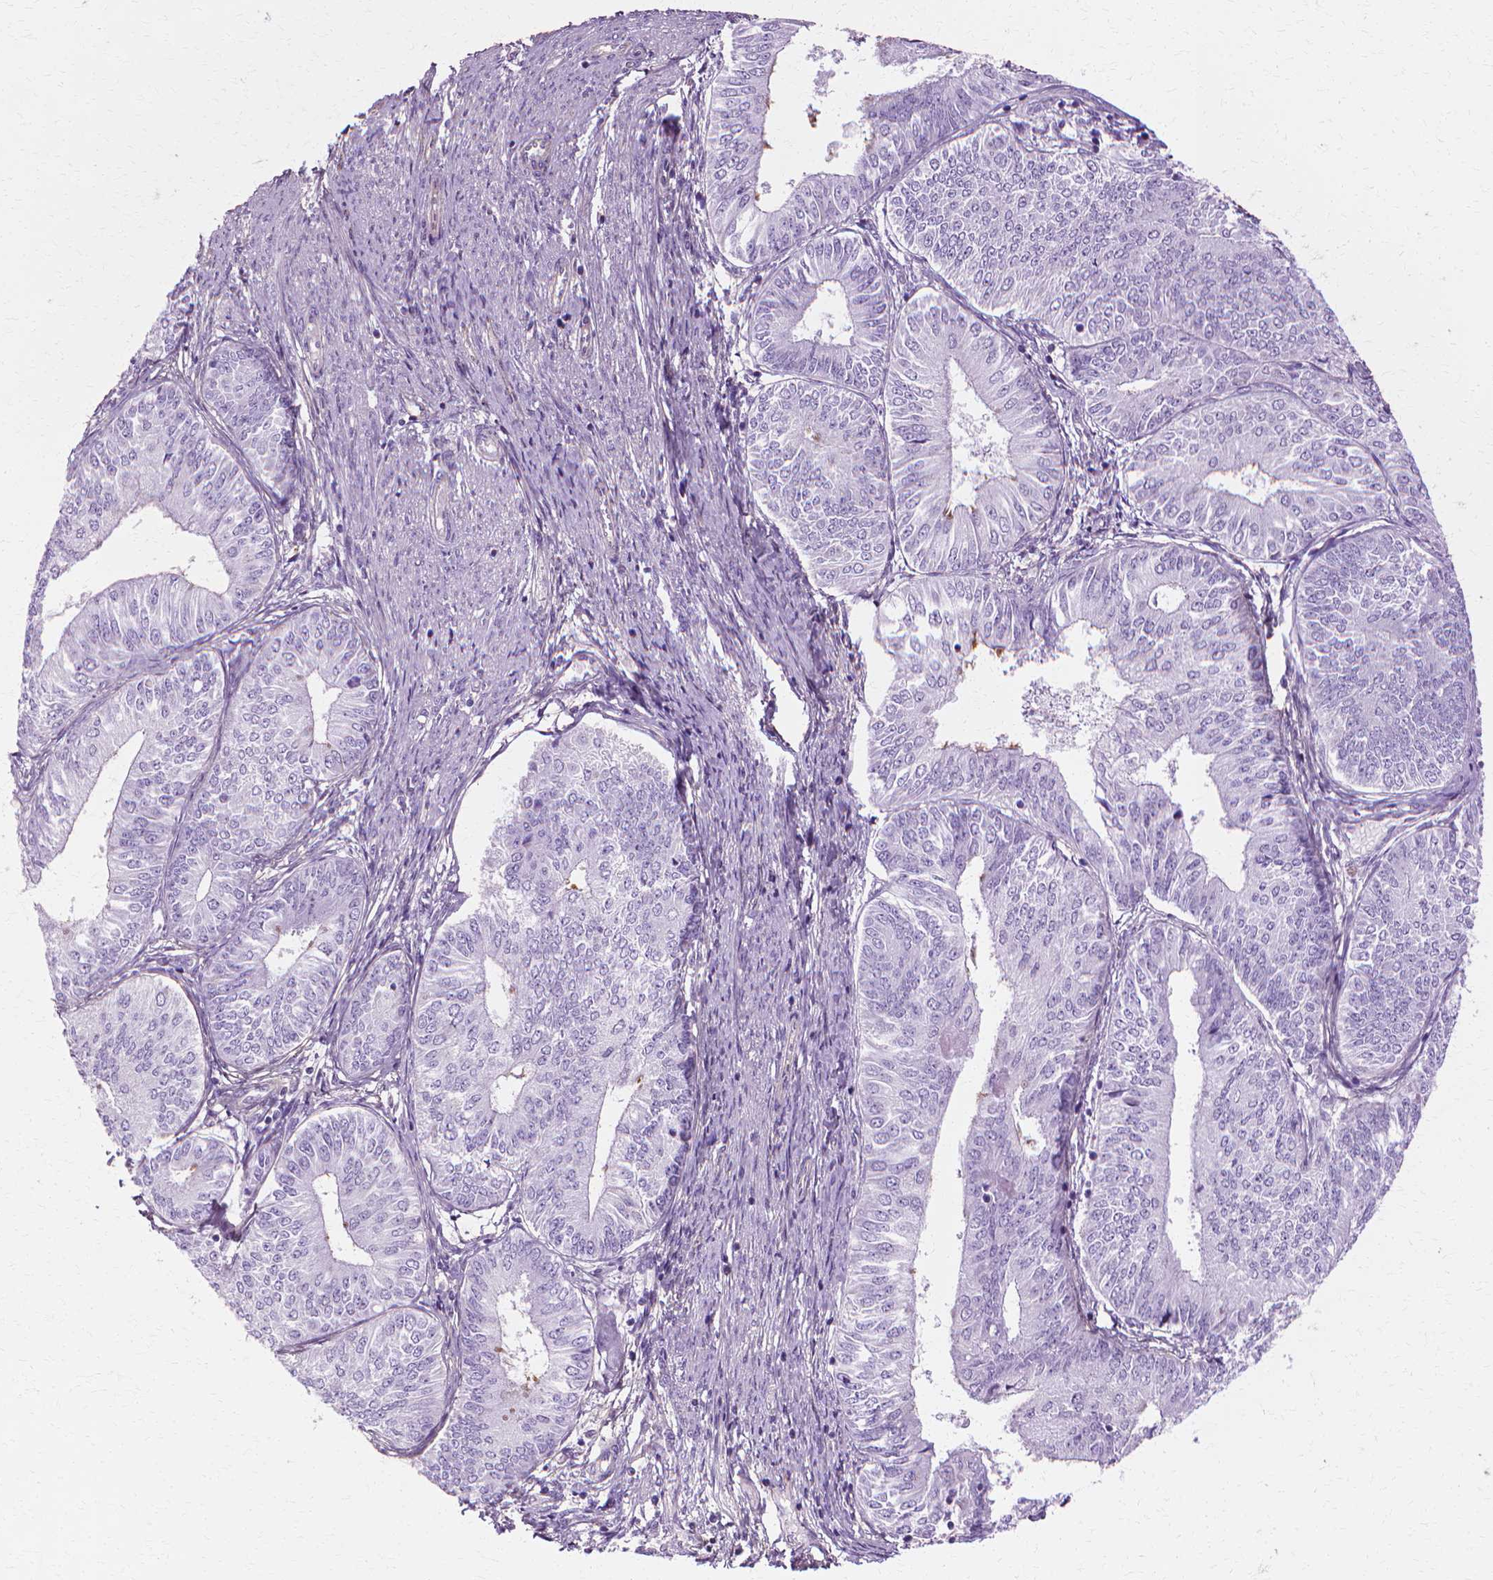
{"staining": {"intensity": "negative", "quantity": "none", "location": "none"}, "tissue": "endometrial cancer", "cell_type": "Tumor cells", "image_type": "cancer", "snomed": [{"axis": "morphology", "description": "Adenocarcinoma, NOS"}, {"axis": "topography", "description": "Endometrium"}], "caption": "Tumor cells are negative for protein expression in human endometrial cancer.", "gene": "CFAP157", "patient": {"sex": "female", "age": 58}}